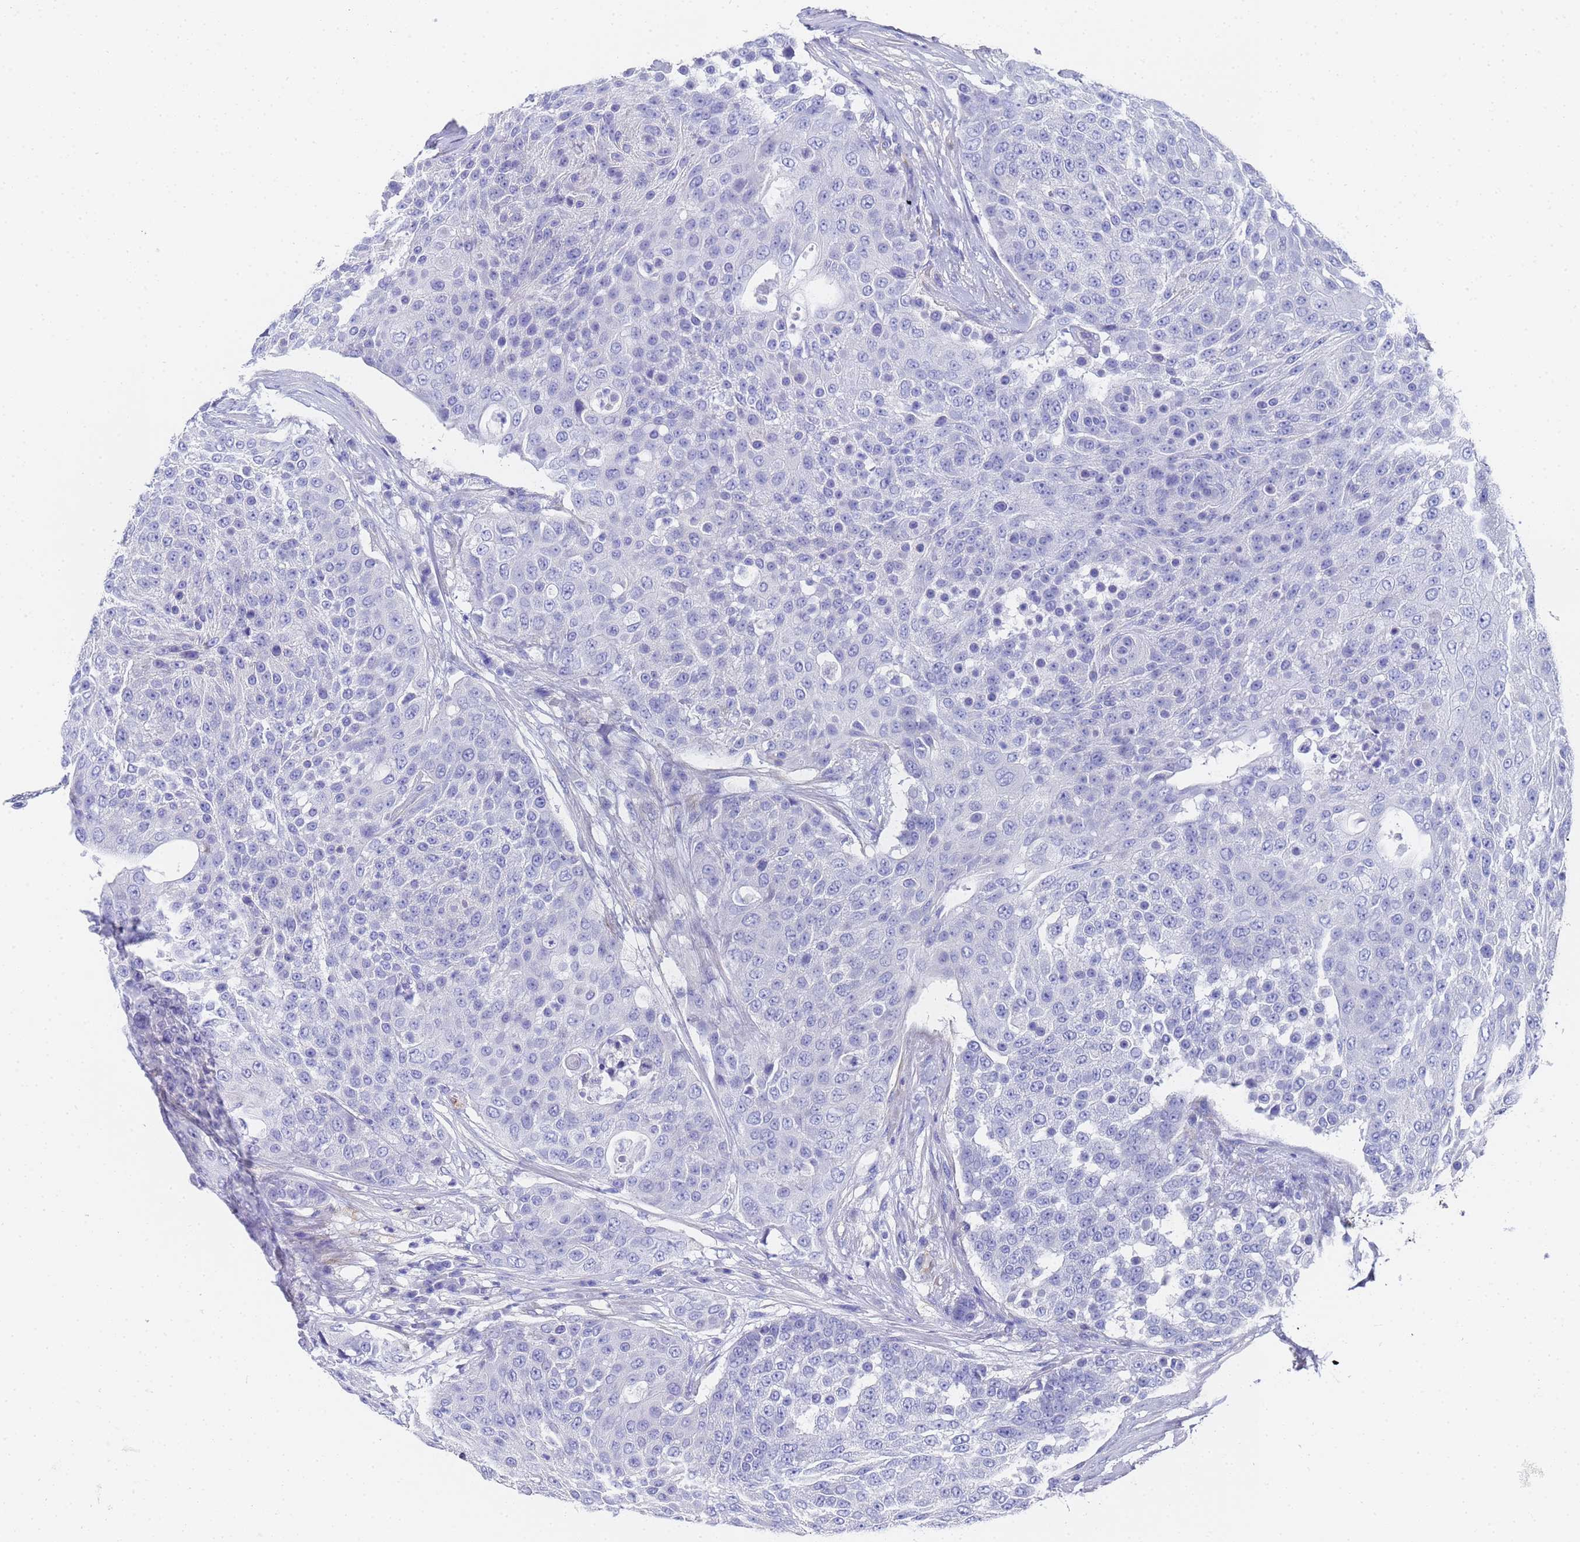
{"staining": {"intensity": "negative", "quantity": "none", "location": "none"}, "tissue": "urothelial cancer", "cell_type": "Tumor cells", "image_type": "cancer", "snomed": [{"axis": "morphology", "description": "Urothelial carcinoma, High grade"}, {"axis": "topography", "description": "Urinary bladder"}], "caption": "A micrograph of human urothelial cancer is negative for staining in tumor cells.", "gene": "TUBB1", "patient": {"sex": "female", "age": 63}}